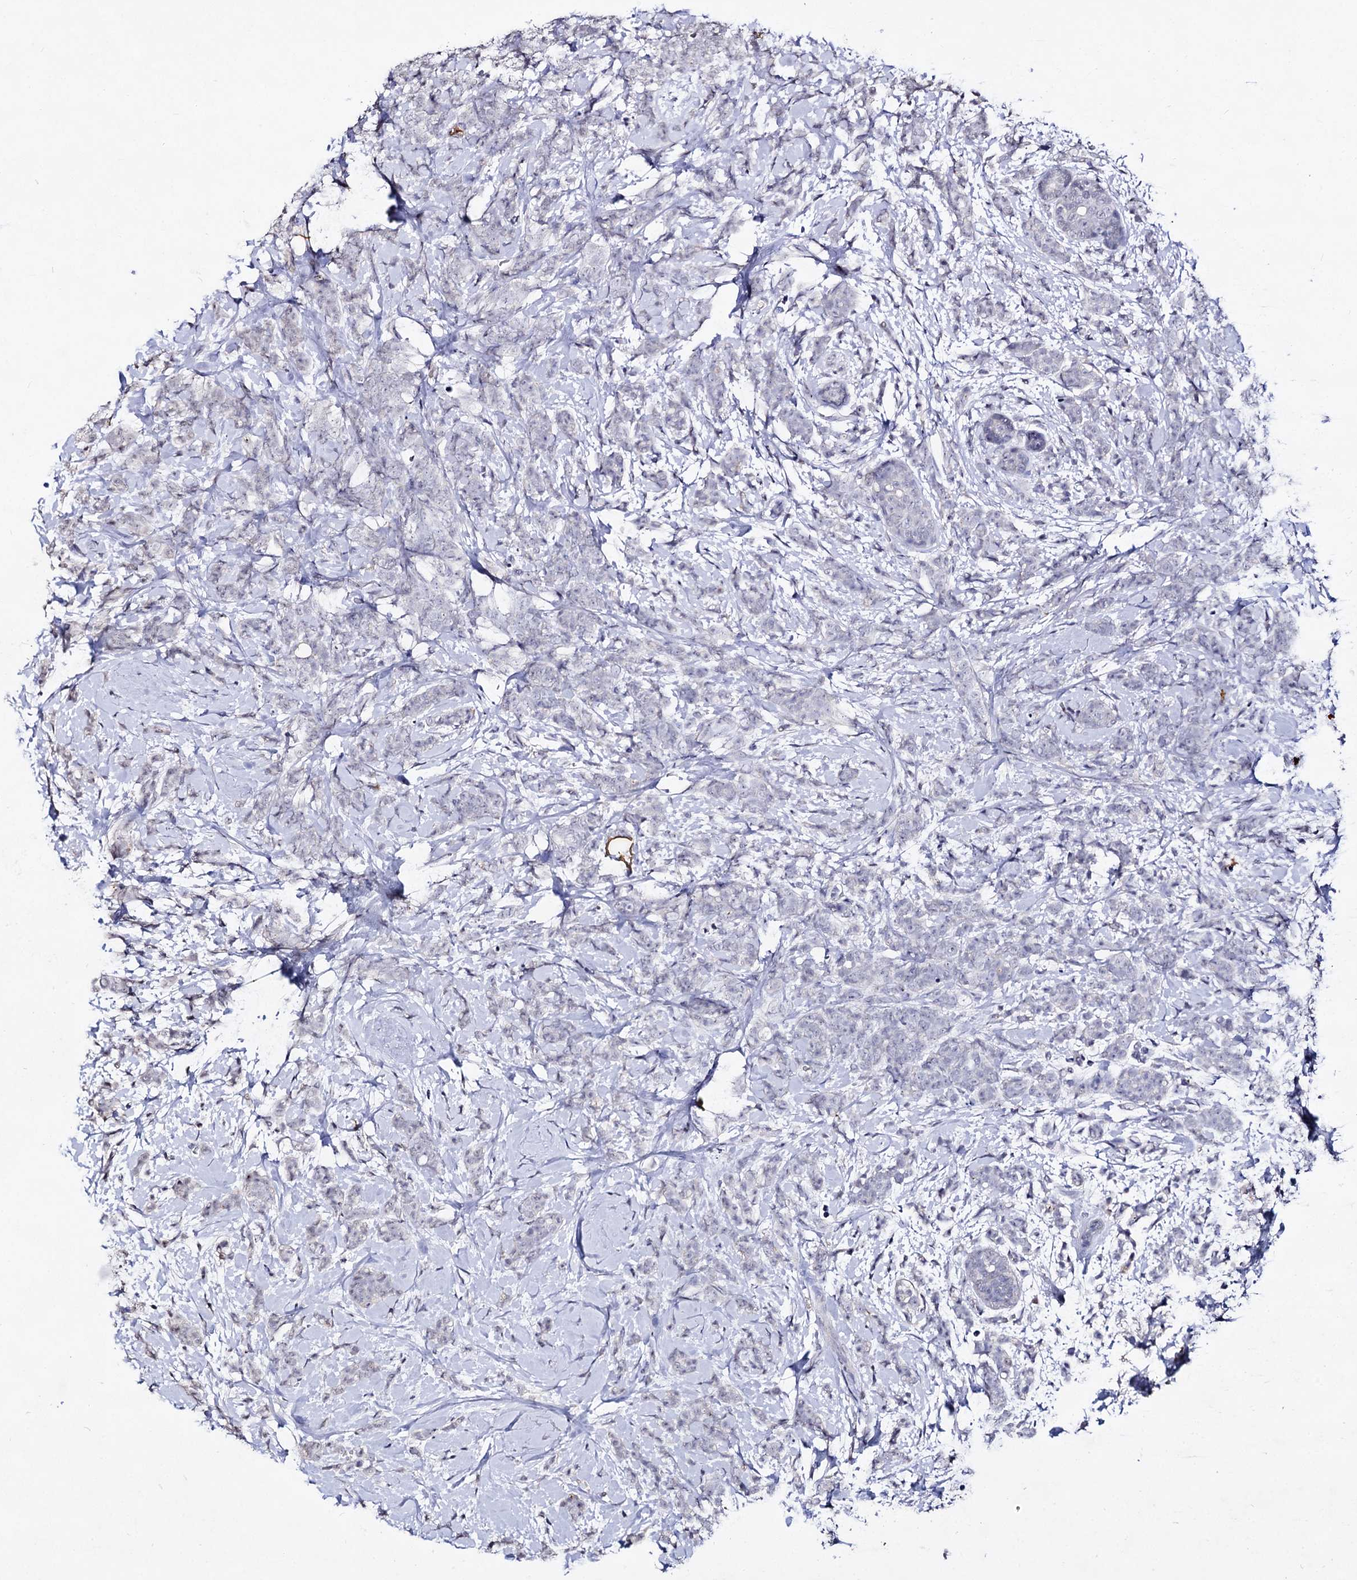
{"staining": {"intensity": "negative", "quantity": "none", "location": "none"}, "tissue": "breast cancer", "cell_type": "Tumor cells", "image_type": "cancer", "snomed": [{"axis": "morphology", "description": "Lobular carcinoma"}, {"axis": "topography", "description": "Breast"}], "caption": "Protein analysis of lobular carcinoma (breast) exhibits no significant positivity in tumor cells.", "gene": "PLIN1", "patient": {"sex": "female", "age": 58}}